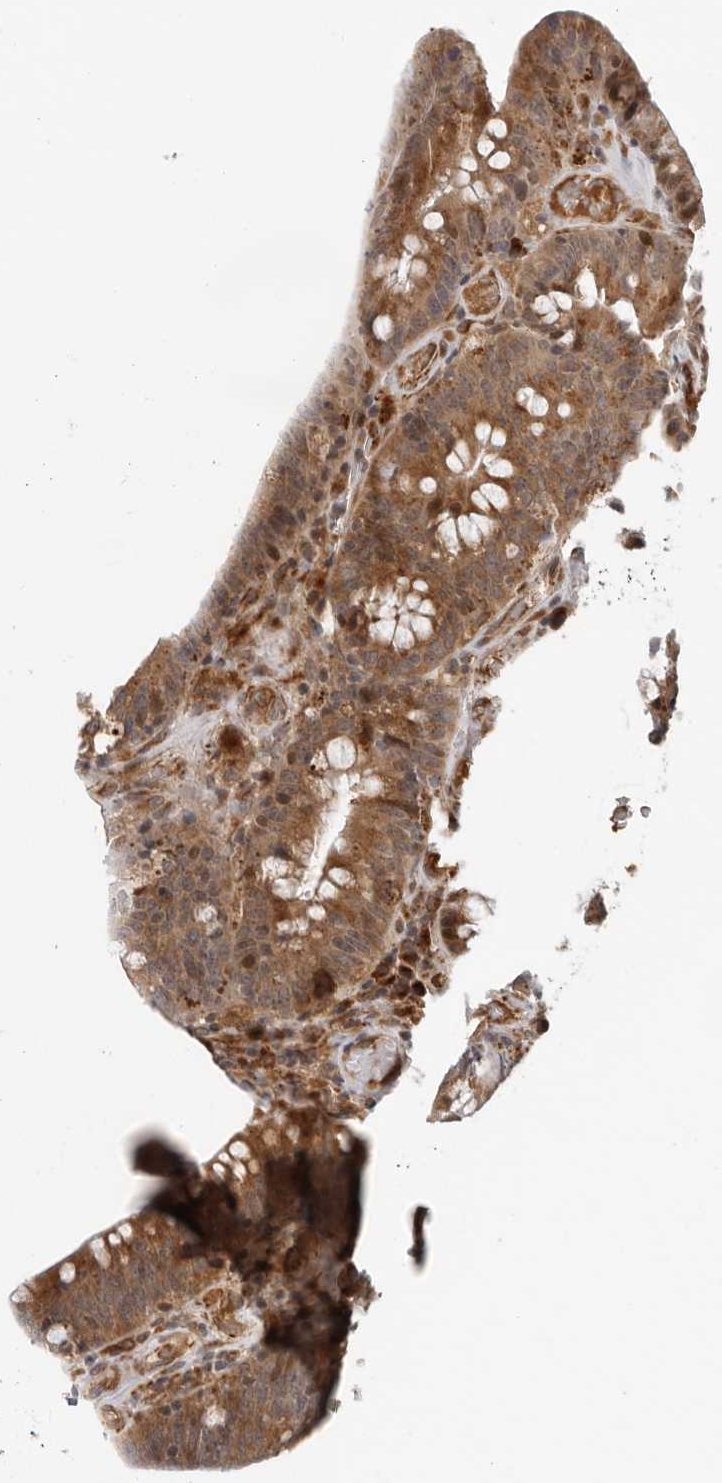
{"staining": {"intensity": "strong", "quantity": ">75%", "location": "cytoplasmic/membranous"}, "tissue": "colorectal cancer", "cell_type": "Tumor cells", "image_type": "cancer", "snomed": [{"axis": "morphology", "description": "Normal tissue, NOS"}, {"axis": "topography", "description": "Colon"}], "caption": "Immunohistochemistry histopathology image of colorectal cancer stained for a protein (brown), which reveals high levels of strong cytoplasmic/membranous staining in about >75% of tumor cells.", "gene": "RNF157", "patient": {"sex": "female", "age": 82}}